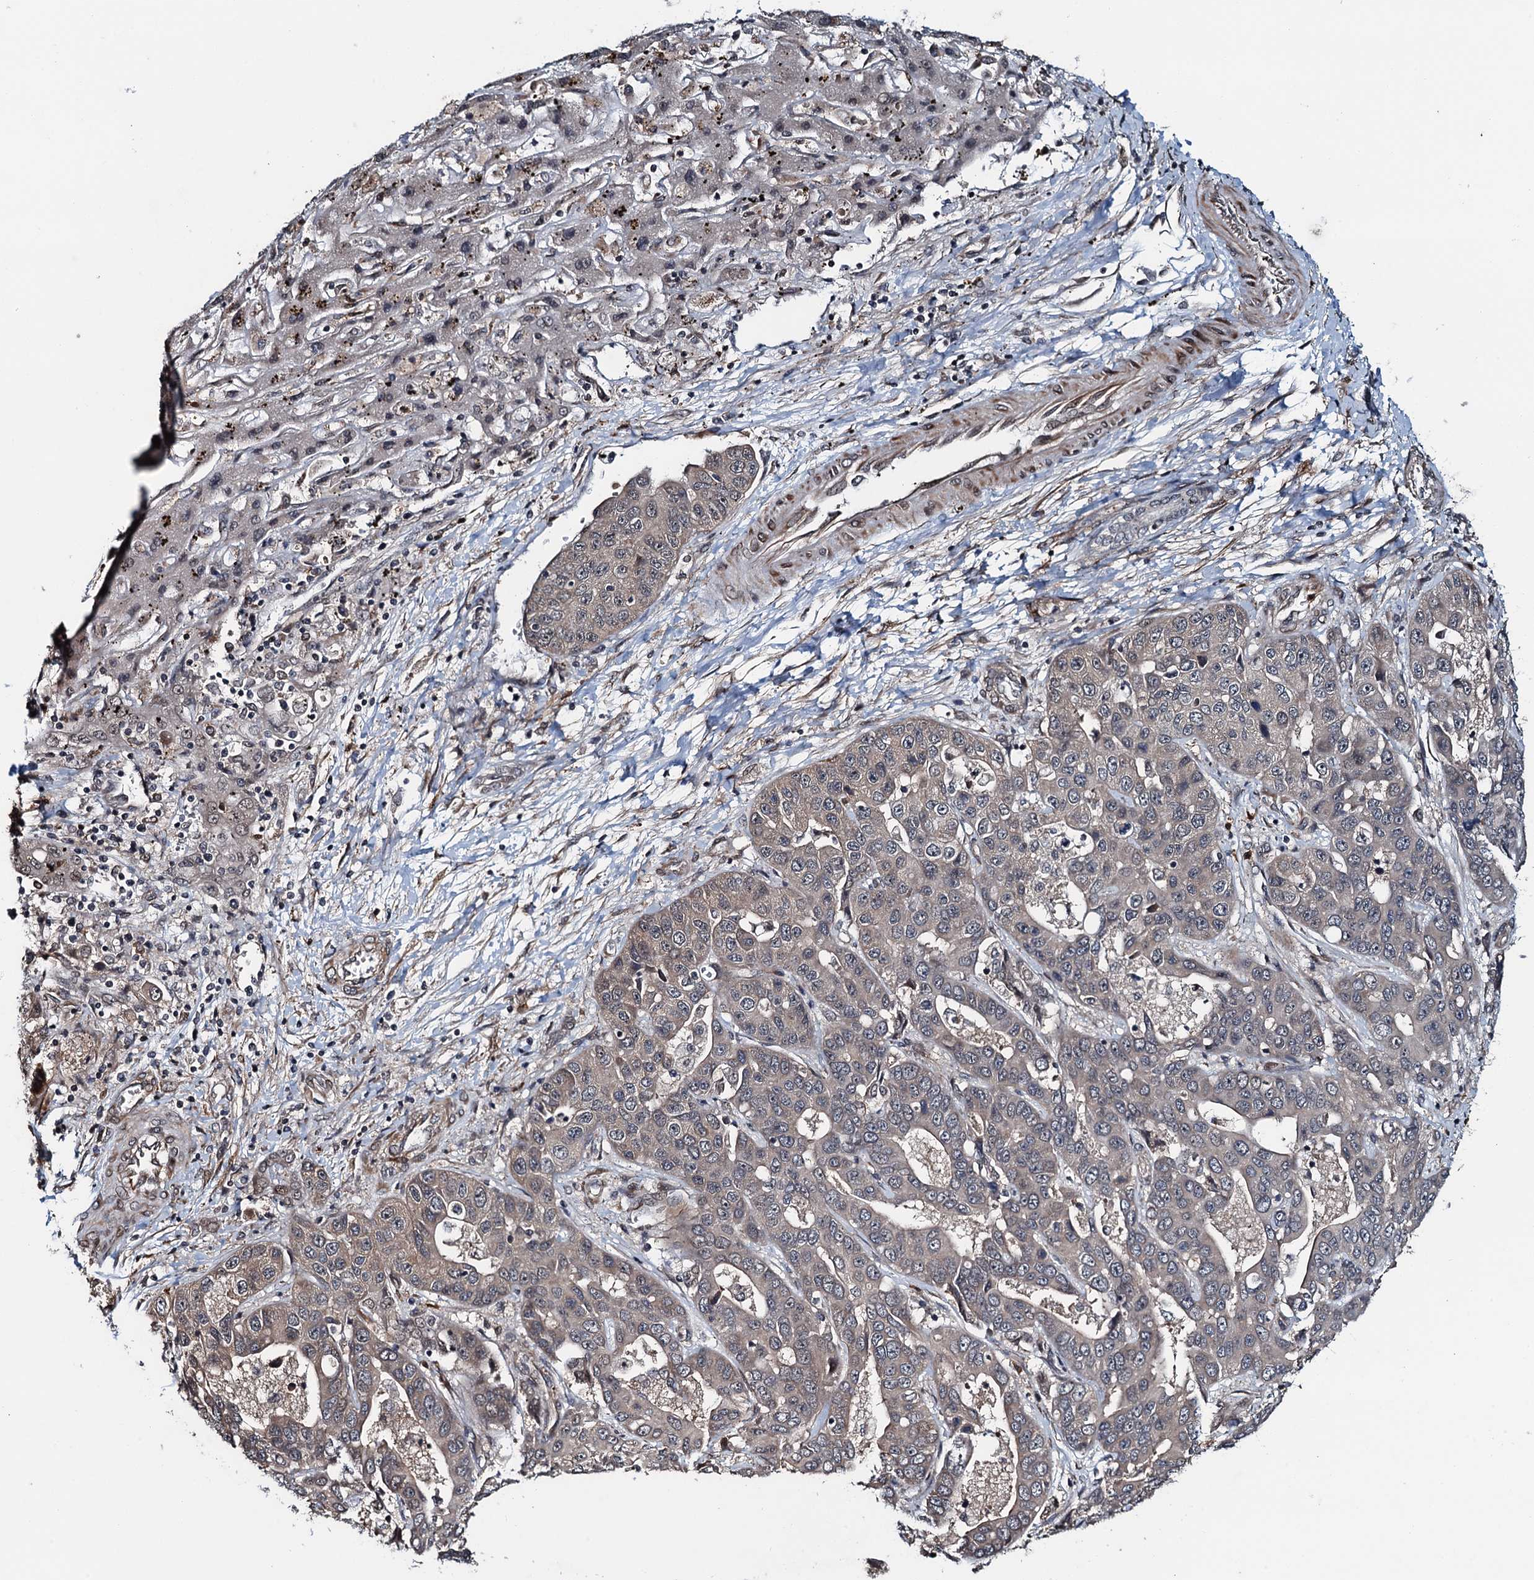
{"staining": {"intensity": "negative", "quantity": "none", "location": "none"}, "tissue": "liver cancer", "cell_type": "Tumor cells", "image_type": "cancer", "snomed": [{"axis": "morphology", "description": "Cholangiocarcinoma"}, {"axis": "topography", "description": "Liver"}], "caption": "DAB immunohistochemical staining of human liver cancer (cholangiocarcinoma) exhibits no significant staining in tumor cells.", "gene": "WHAMM", "patient": {"sex": "female", "age": 52}}